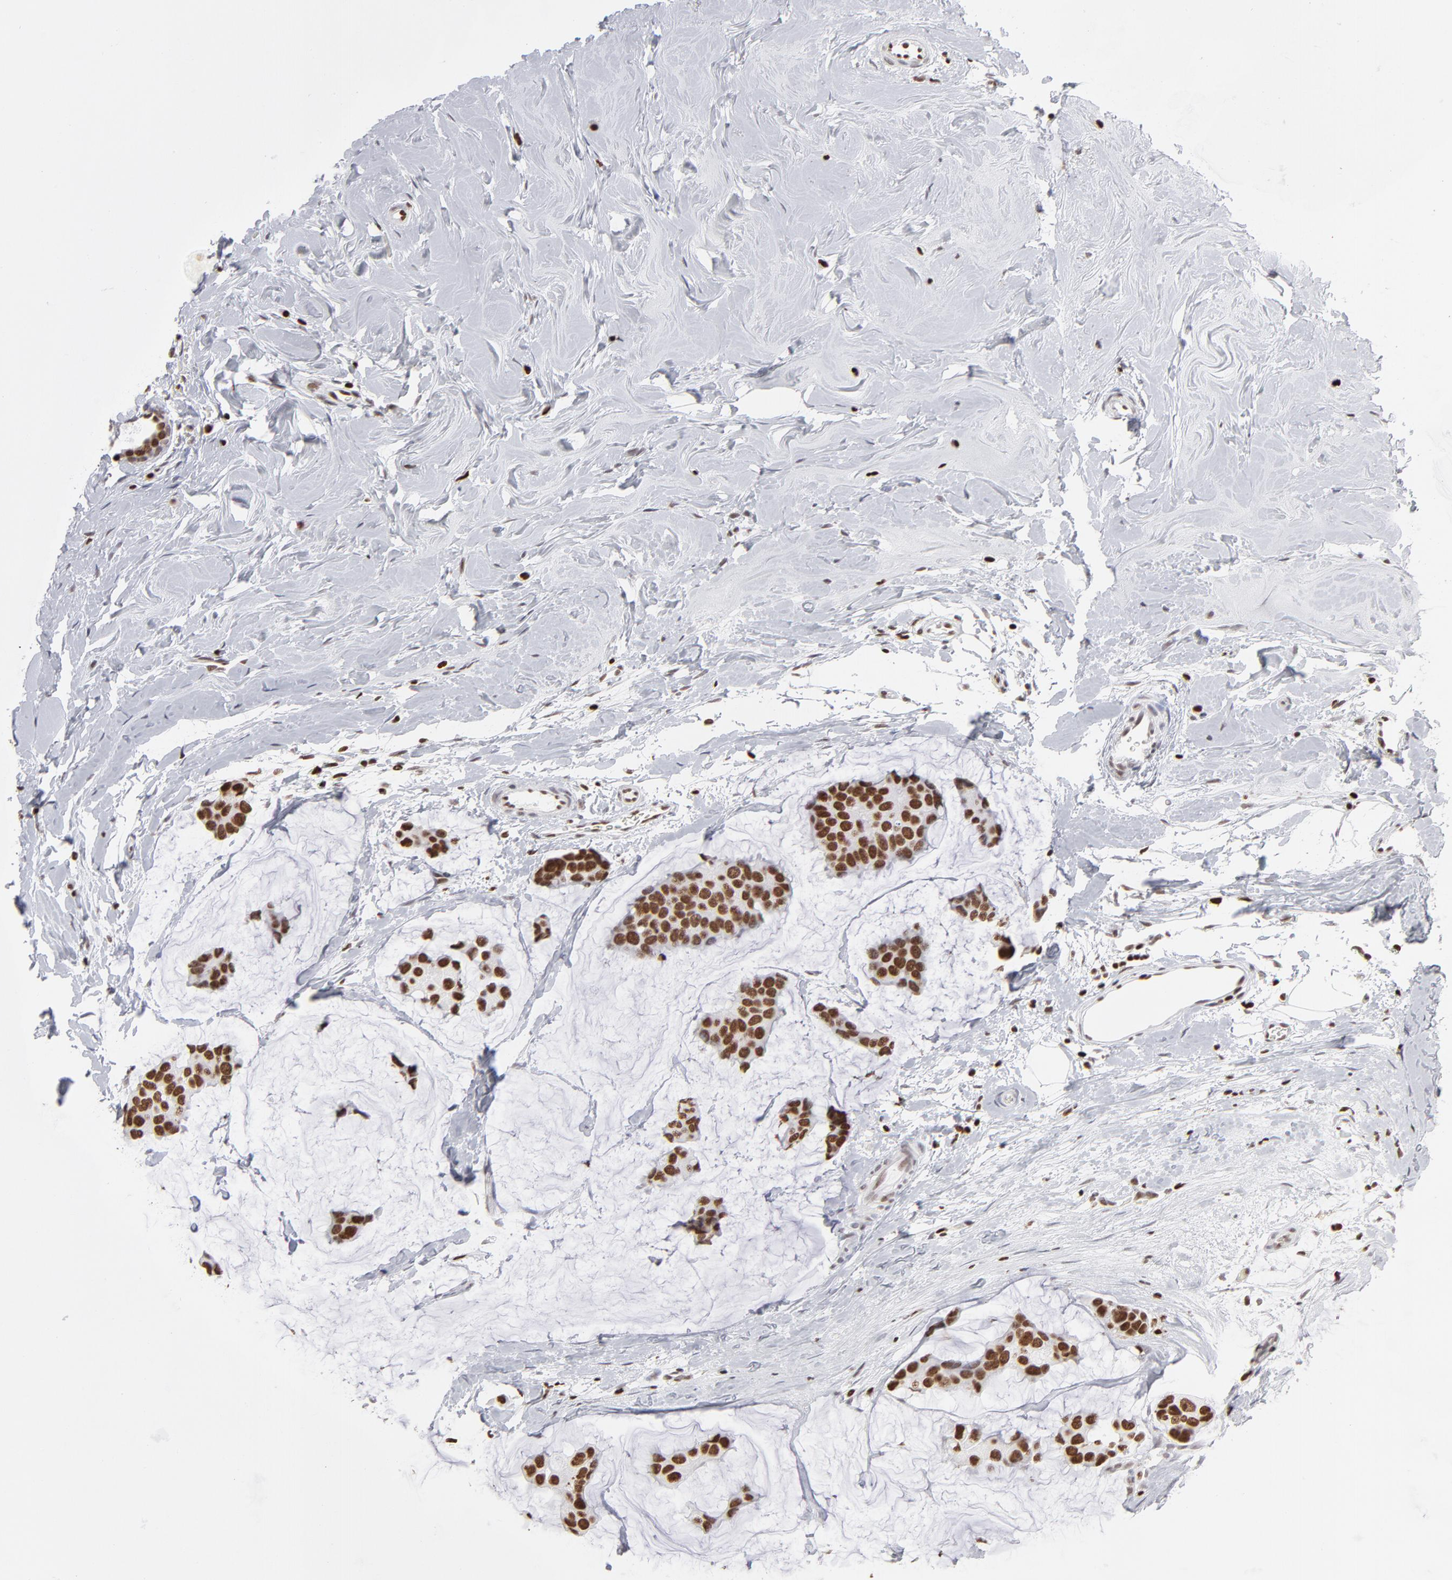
{"staining": {"intensity": "strong", "quantity": ">75%", "location": "nuclear"}, "tissue": "breast cancer", "cell_type": "Tumor cells", "image_type": "cancer", "snomed": [{"axis": "morphology", "description": "Normal tissue, NOS"}, {"axis": "morphology", "description": "Duct carcinoma"}, {"axis": "topography", "description": "Breast"}], "caption": "Immunohistochemical staining of human breast cancer exhibits high levels of strong nuclear protein positivity in approximately >75% of tumor cells. The staining is performed using DAB (3,3'-diaminobenzidine) brown chromogen to label protein expression. The nuclei are counter-stained blue using hematoxylin.", "gene": "PARP1", "patient": {"sex": "female", "age": 50}}